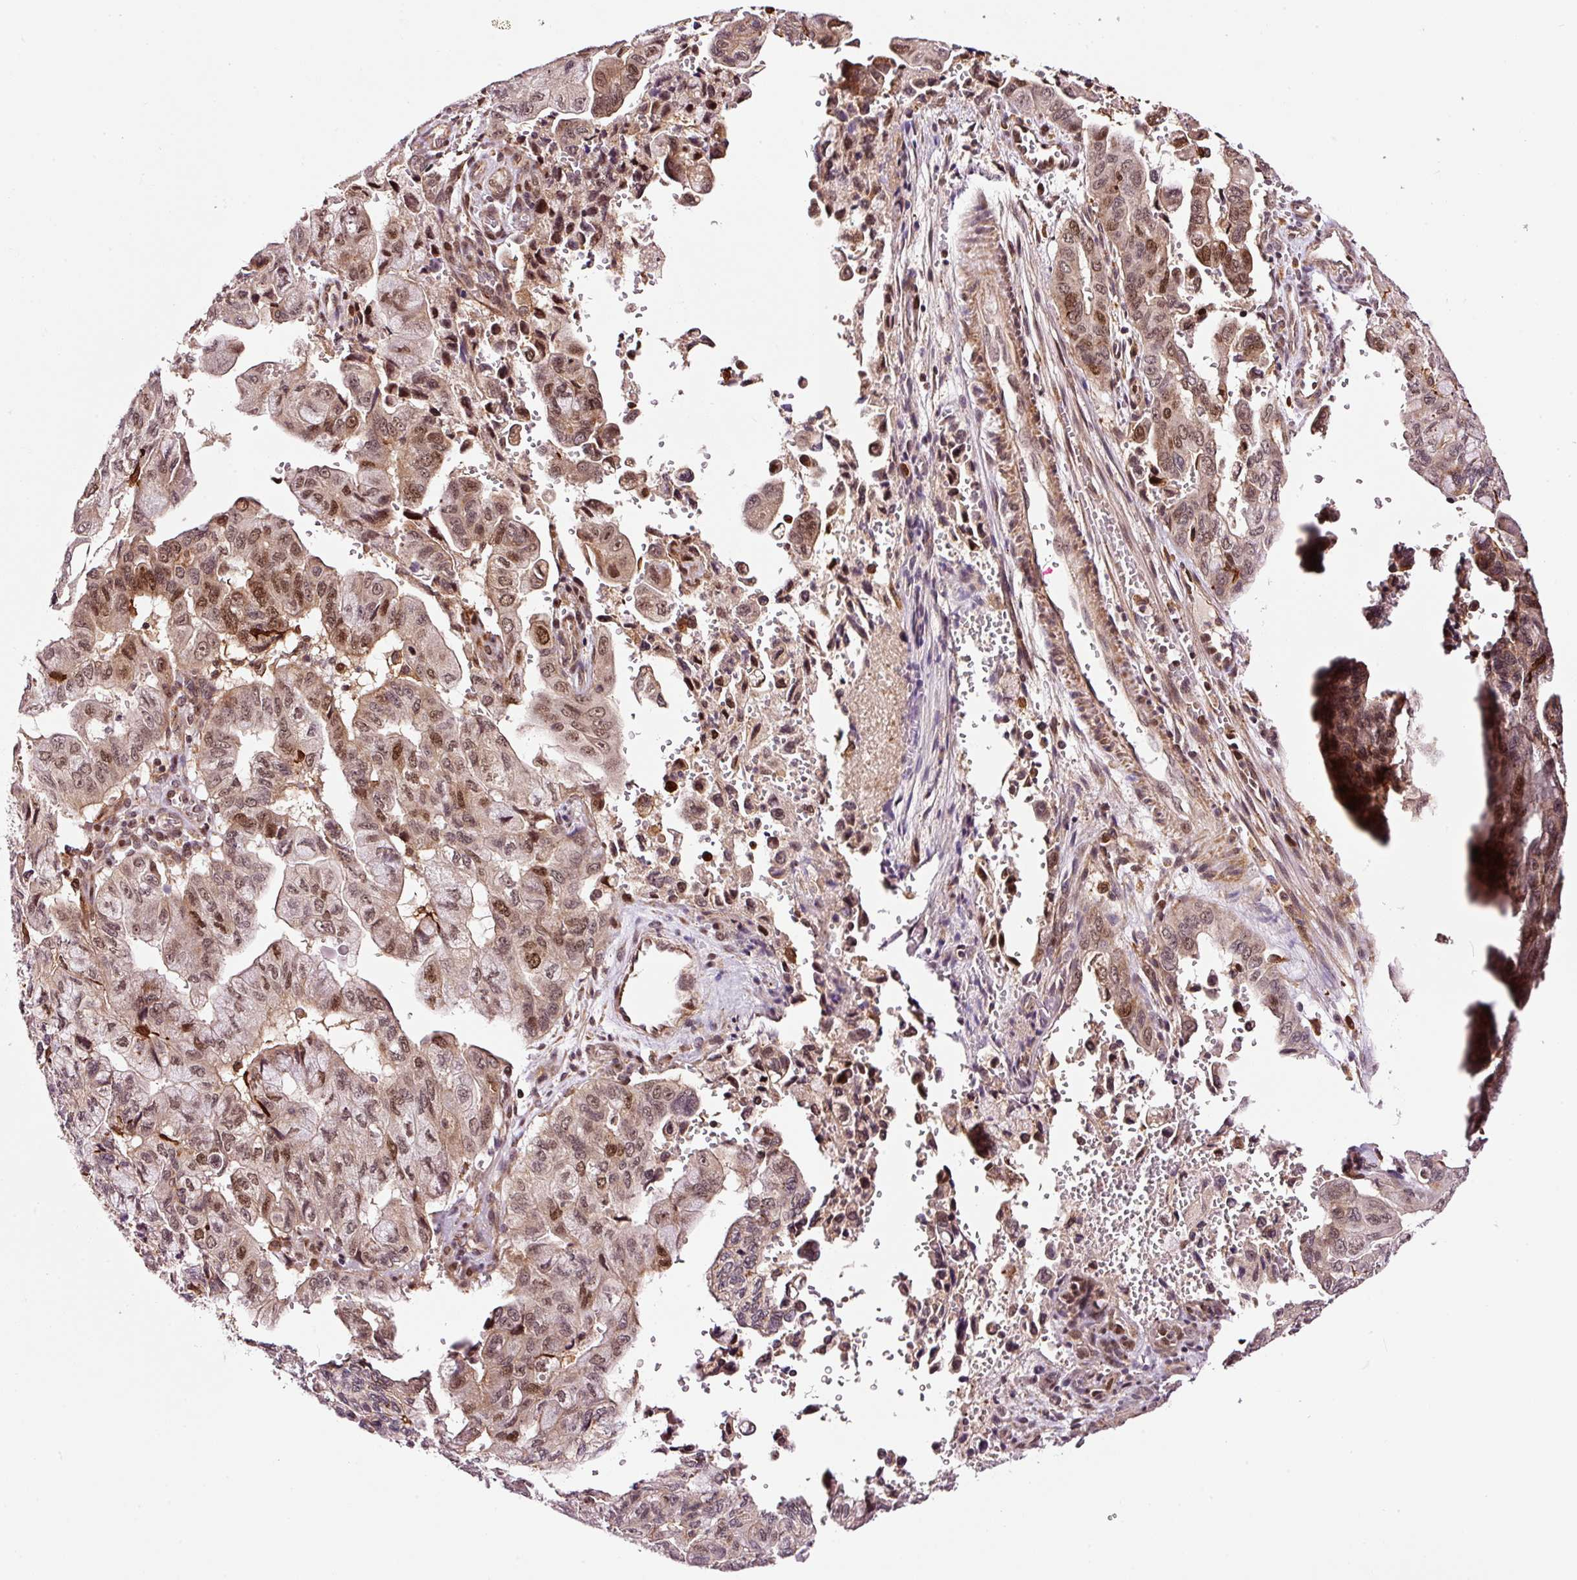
{"staining": {"intensity": "weak", "quantity": ">75%", "location": "nuclear"}, "tissue": "pancreatic cancer", "cell_type": "Tumor cells", "image_type": "cancer", "snomed": [{"axis": "morphology", "description": "Adenocarcinoma, NOS"}, {"axis": "topography", "description": "Pancreas"}], "caption": "An immunohistochemistry image of tumor tissue is shown. Protein staining in brown highlights weak nuclear positivity in pancreatic cancer (adenocarcinoma) within tumor cells. (brown staining indicates protein expression, while blue staining denotes nuclei).", "gene": "RFC4", "patient": {"sex": "male", "age": 51}}